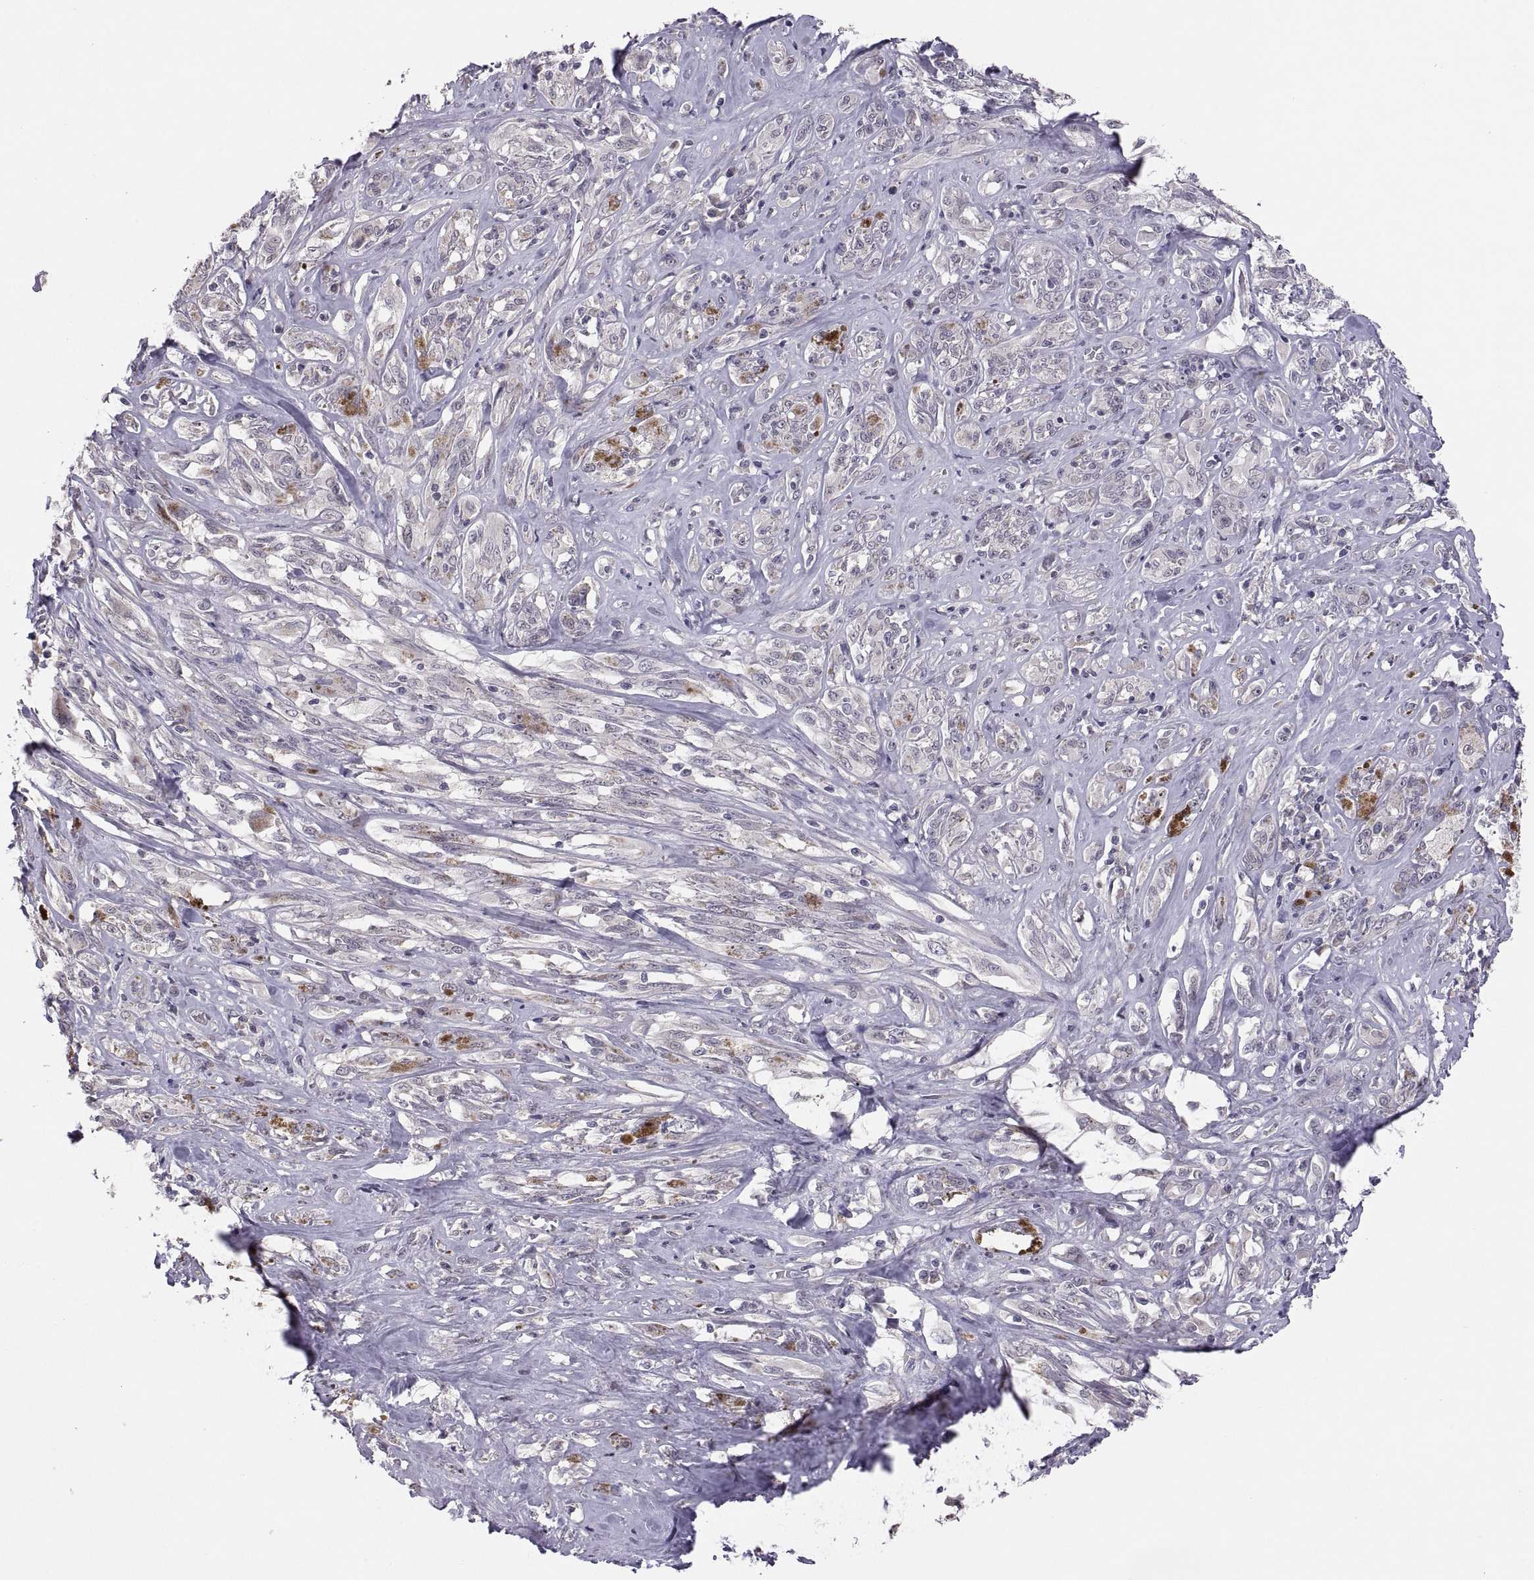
{"staining": {"intensity": "negative", "quantity": "none", "location": "none"}, "tissue": "melanoma", "cell_type": "Tumor cells", "image_type": "cancer", "snomed": [{"axis": "morphology", "description": "Malignant melanoma, NOS"}, {"axis": "topography", "description": "Skin"}], "caption": "A micrograph of malignant melanoma stained for a protein demonstrates no brown staining in tumor cells. (DAB (3,3'-diaminobenzidine) immunohistochemistry (IHC) with hematoxylin counter stain).", "gene": "PAX2", "patient": {"sex": "female", "age": 91}}